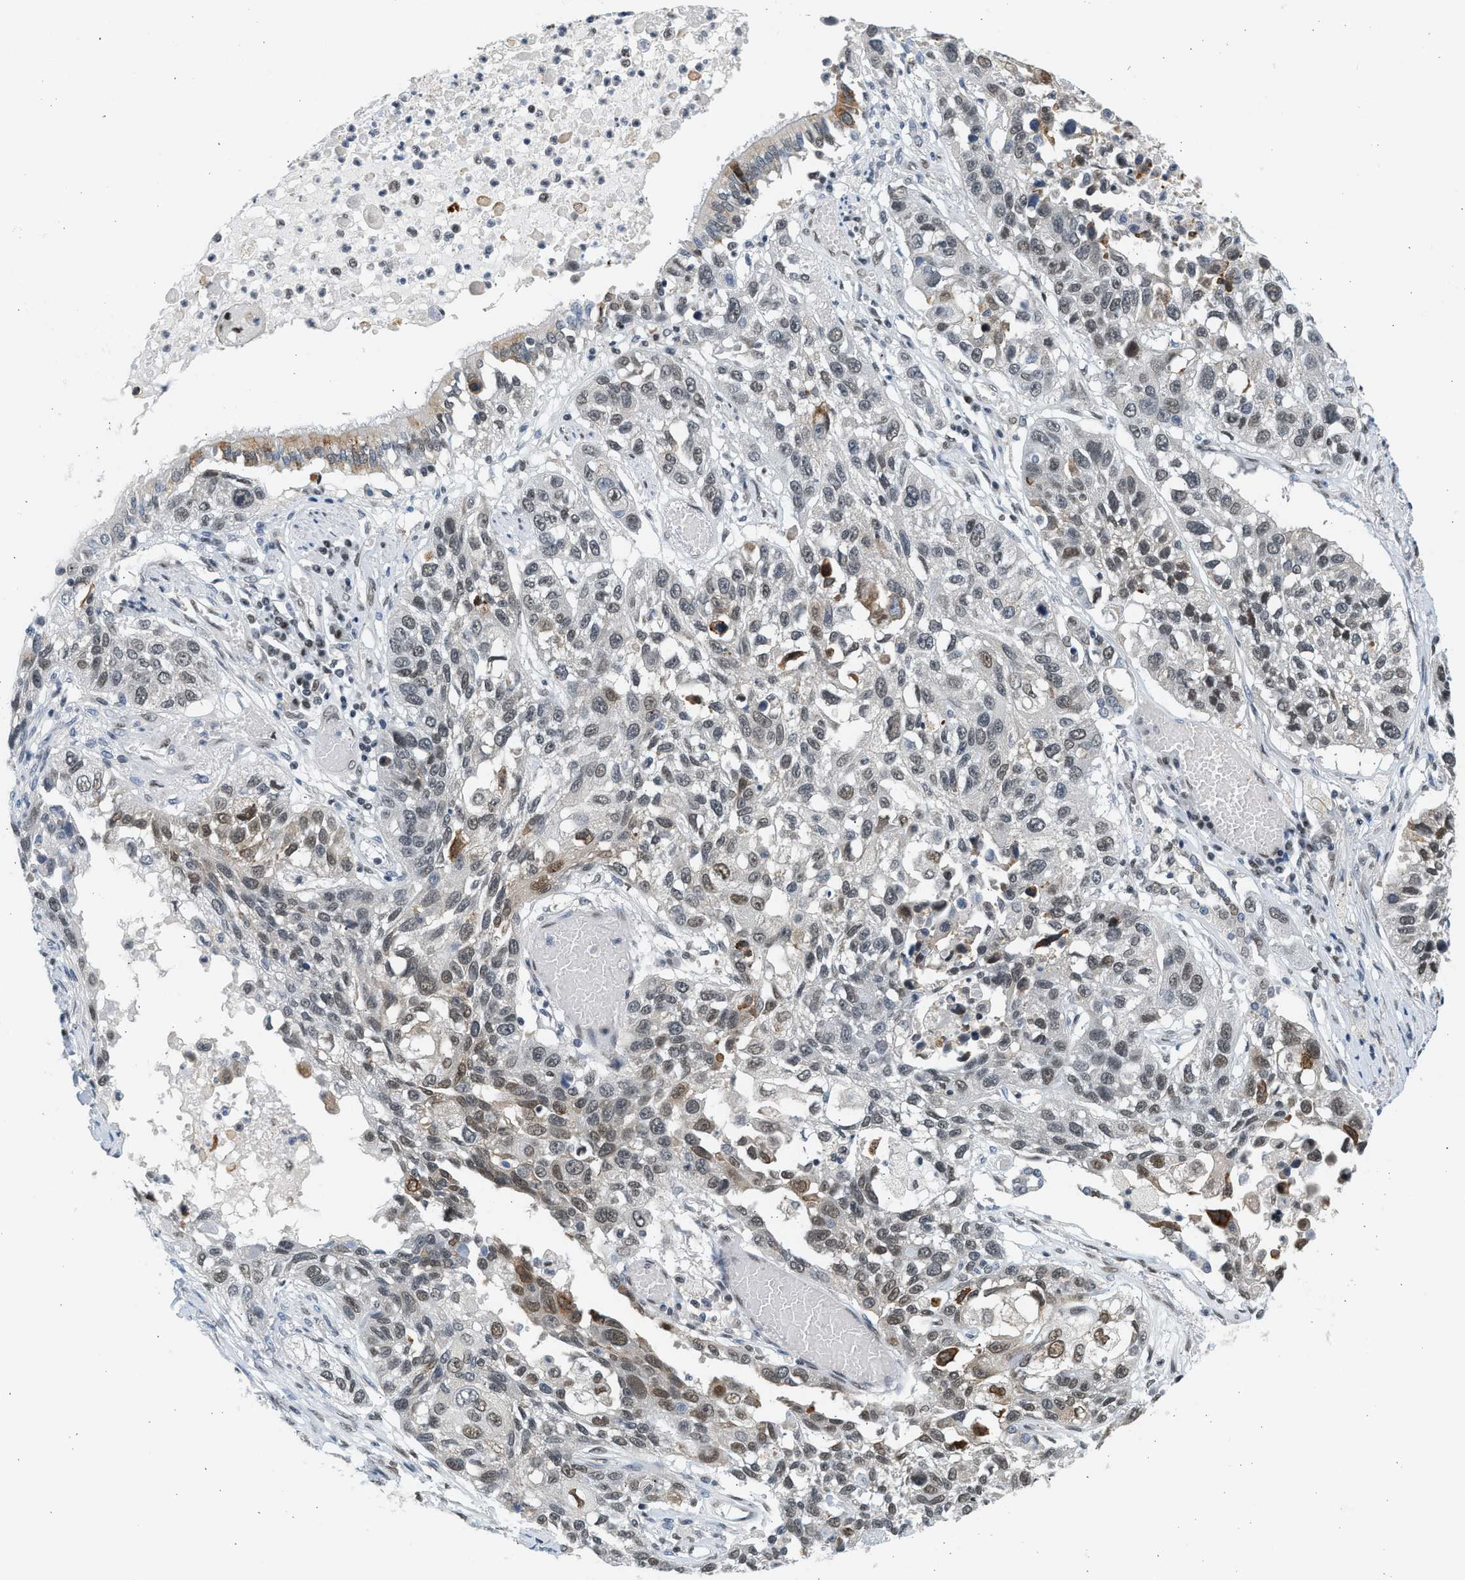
{"staining": {"intensity": "moderate", "quantity": "<25%", "location": "cytoplasmic/membranous,nuclear"}, "tissue": "lung cancer", "cell_type": "Tumor cells", "image_type": "cancer", "snomed": [{"axis": "morphology", "description": "Squamous cell carcinoma, NOS"}, {"axis": "topography", "description": "Lung"}], "caption": "Squamous cell carcinoma (lung) stained for a protein displays moderate cytoplasmic/membranous and nuclear positivity in tumor cells.", "gene": "HIPK1", "patient": {"sex": "male", "age": 71}}